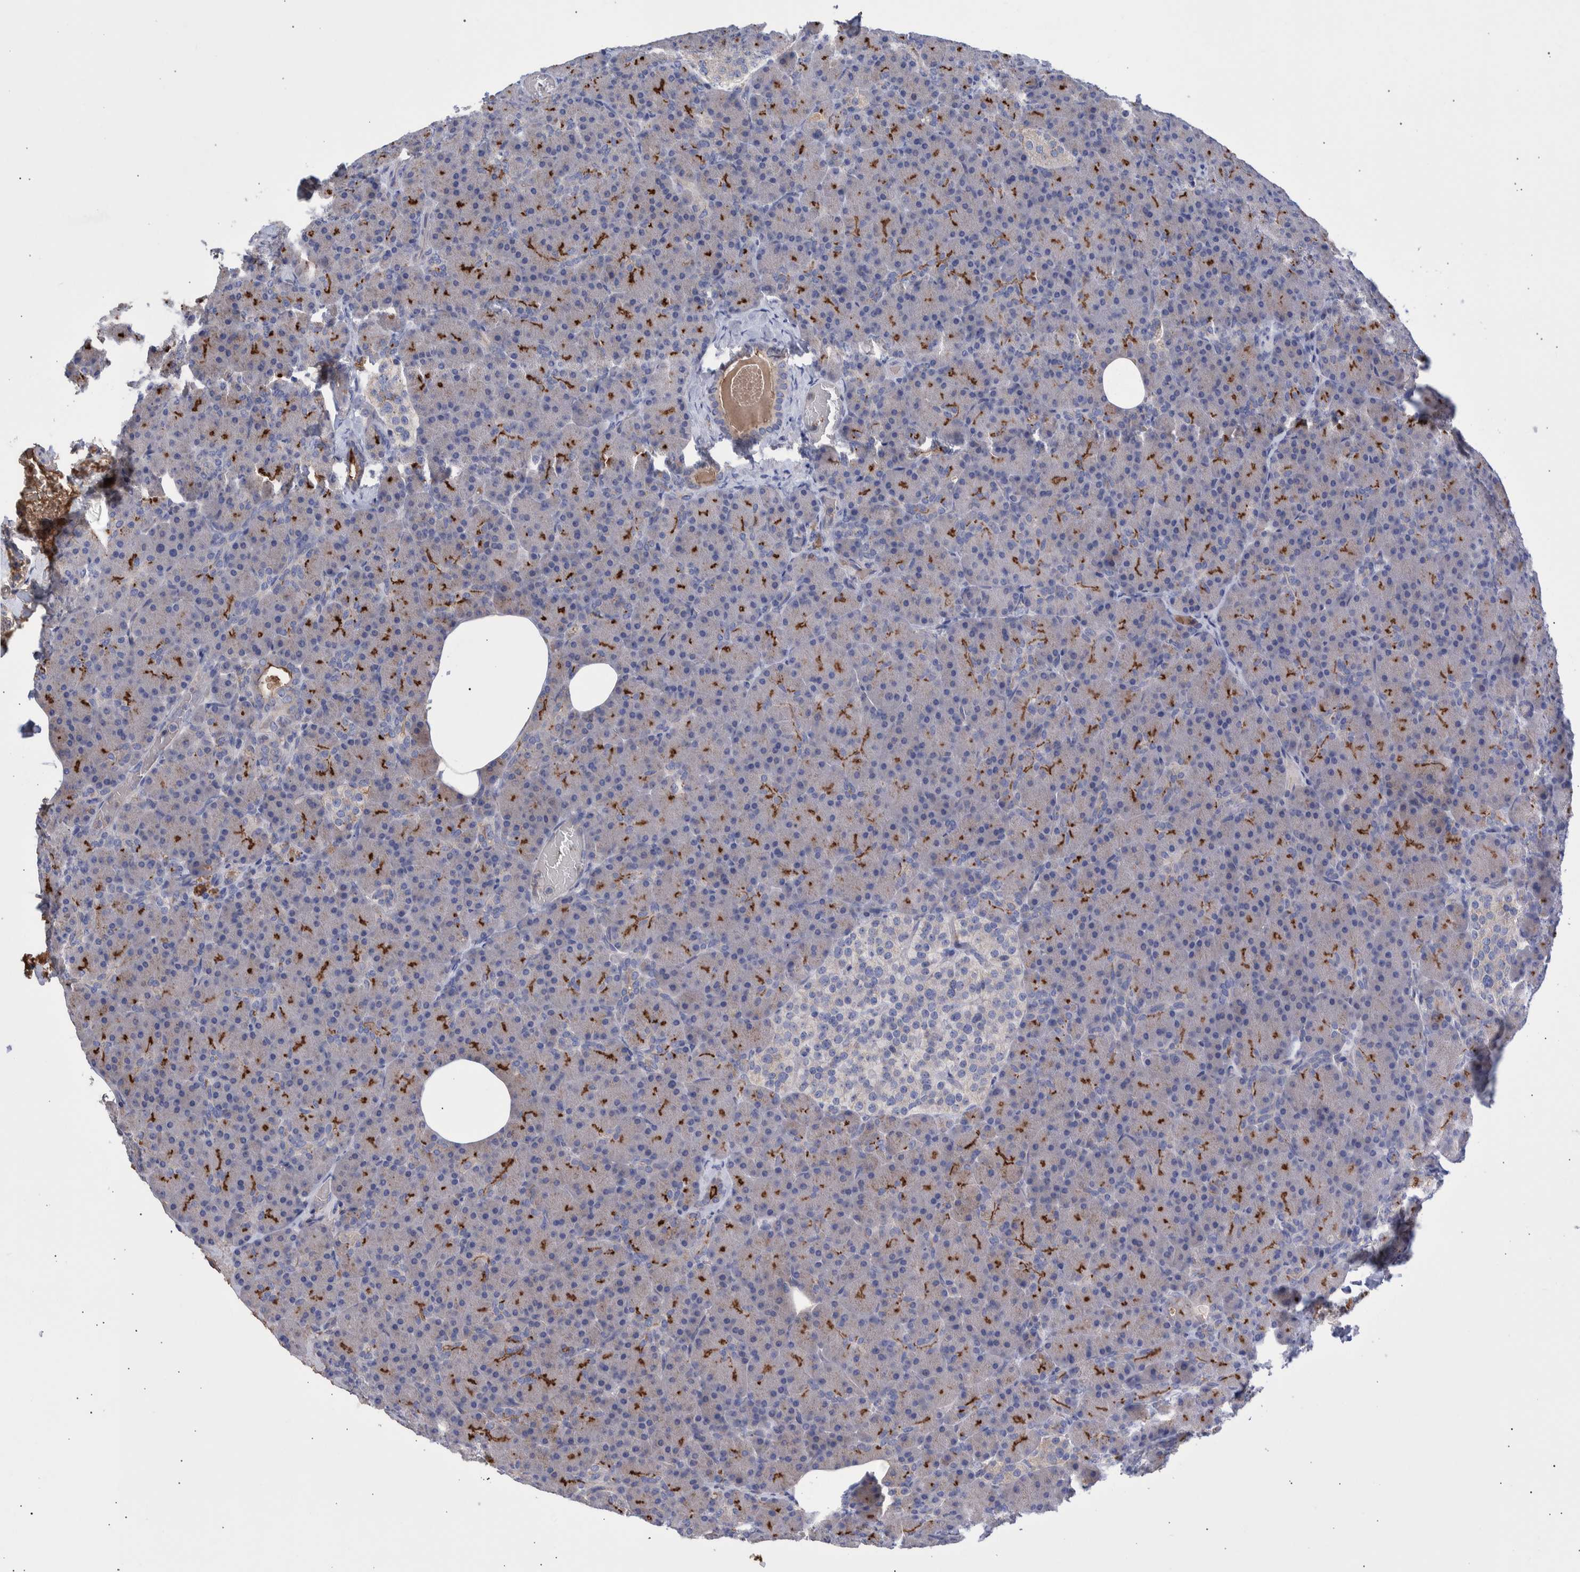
{"staining": {"intensity": "moderate", "quantity": "<25%", "location": "cytoplasmic/membranous"}, "tissue": "pancreas", "cell_type": "Exocrine glandular cells", "image_type": "normal", "snomed": [{"axis": "morphology", "description": "Normal tissue, NOS"}, {"axis": "topography", "description": "Pancreas"}], "caption": "Benign pancreas shows moderate cytoplasmic/membranous positivity in approximately <25% of exocrine glandular cells.", "gene": "DLL4", "patient": {"sex": "female", "age": 43}}